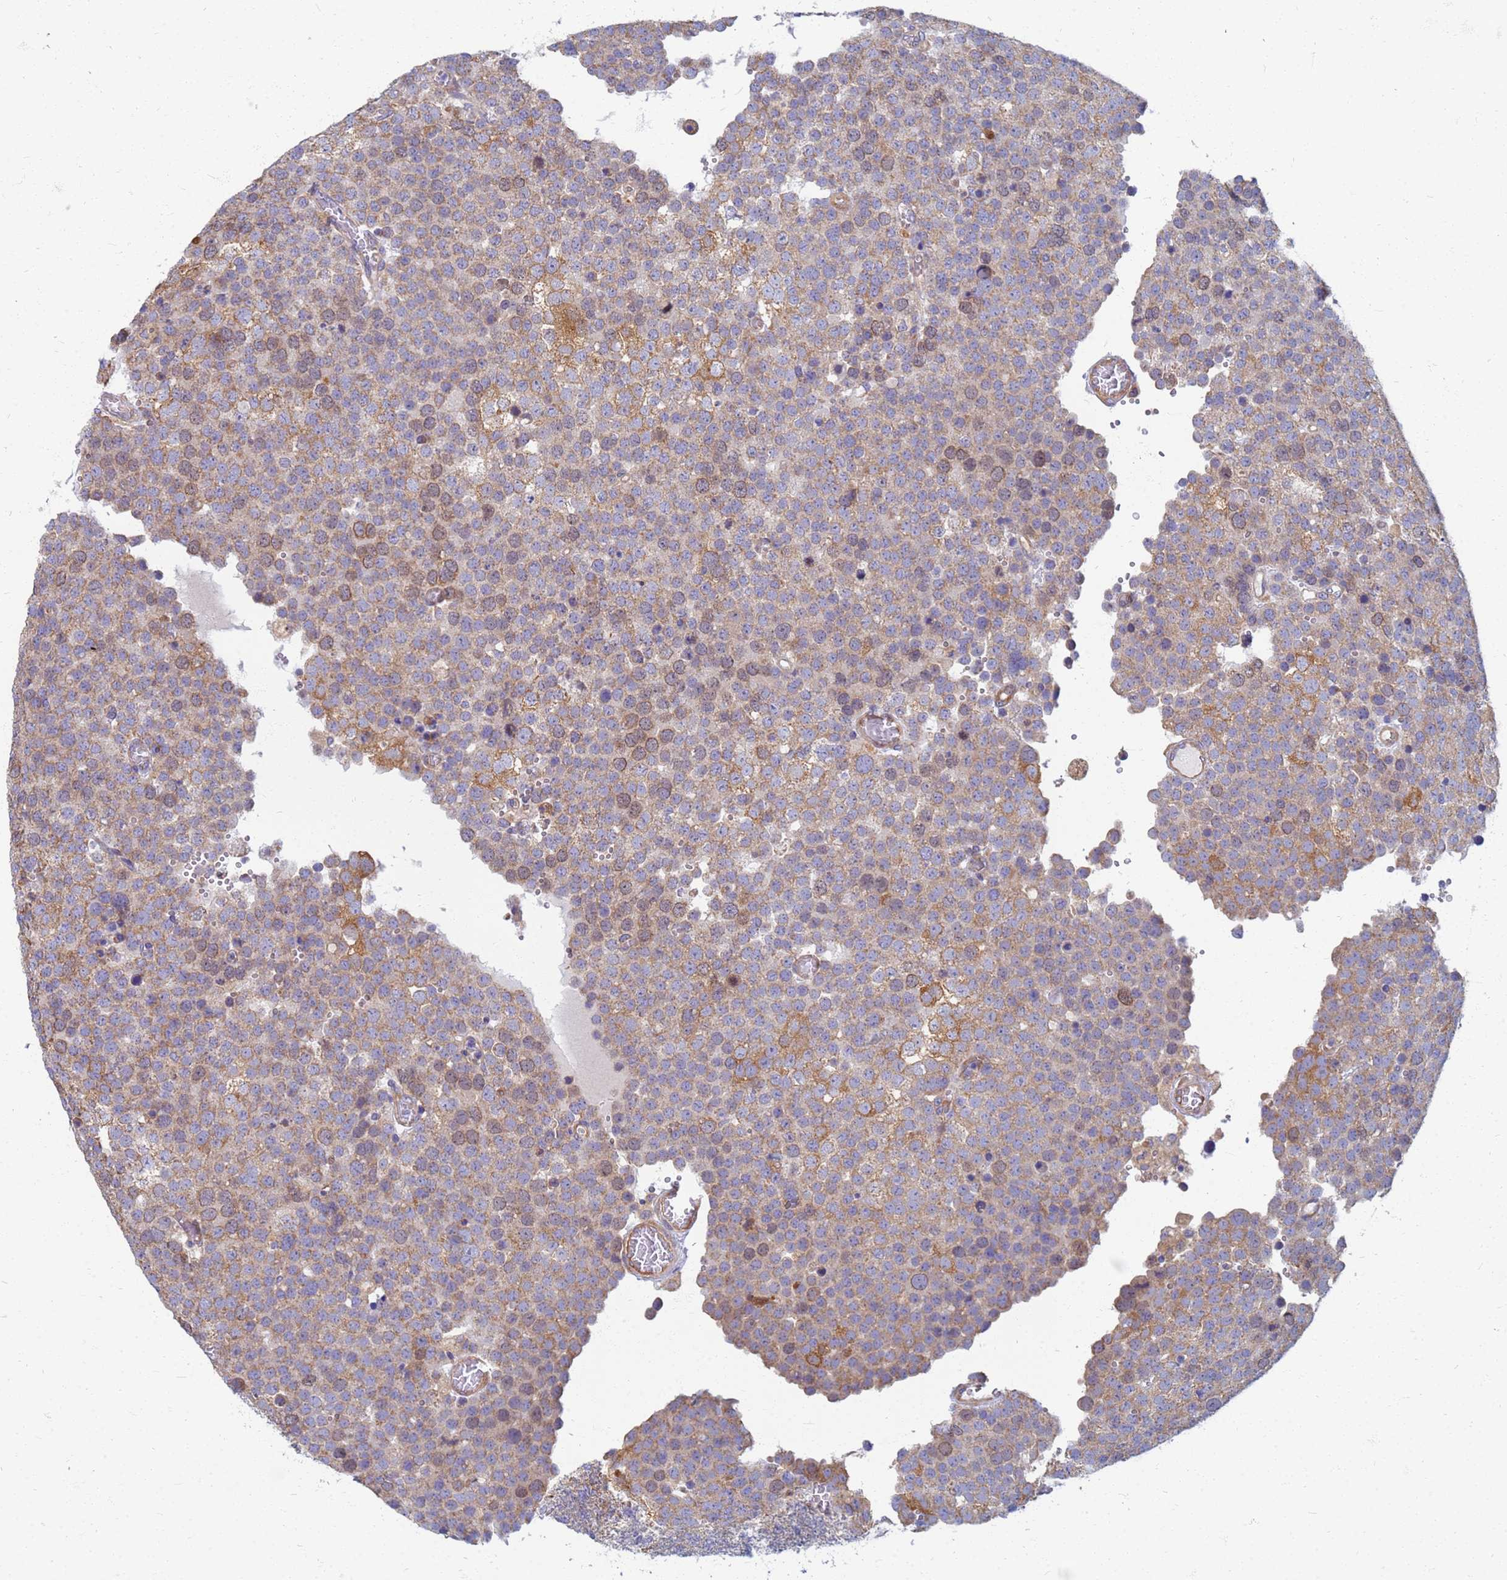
{"staining": {"intensity": "moderate", "quantity": ">75%", "location": "cytoplasmic/membranous"}, "tissue": "testis cancer", "cell_type": "Tumor cells", "image_type": "cancer", "snomed": [{"axis": "morphology", "description": "Normal tissue, NOS"}, {"axis": "morphology", "description": "Seminoma, NOS"}, {"axis": "topography", "description": "Testis"}], "caption": "Testis seminoma was stained to show a protein in brown. There is medium levels of moderate cytoplasmic/membranous expression in approximately >75% of tumor cells. The staining was performed using DAB, with brown indicating positive protein expression. Nuclei are stained blue with hematoxylin.", "gene": "EEA1", "patient": {"sex": "male", "age": 71}}